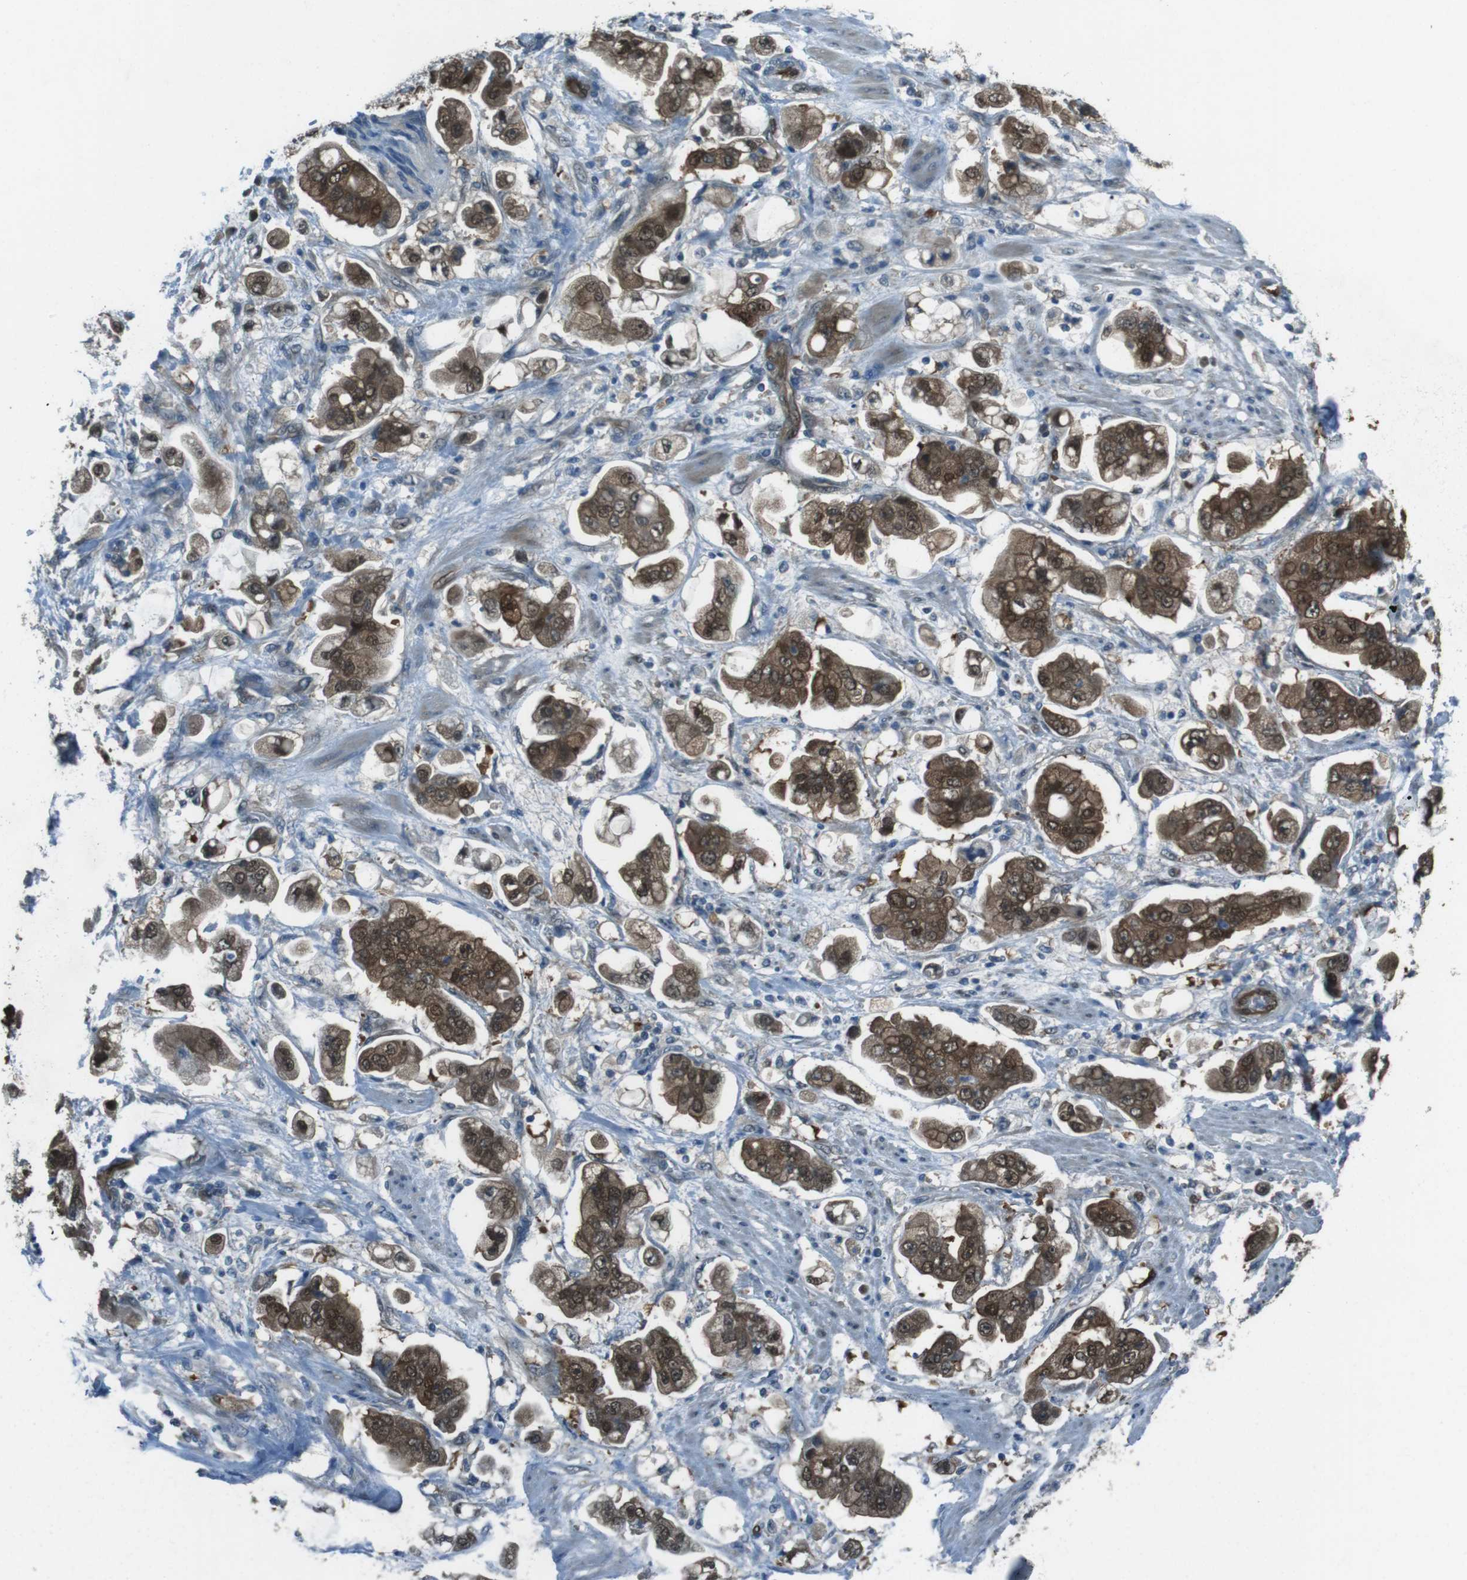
{"staining": {"intensity": "moderate", "quantity": ">75%", "location": "cytoplasmic/membranous,nuclear"}, "tissue": "stomach cancer", "cell_type": "Tumor cells", "image_type": "cancer", "snomed": [{"axis": "morphology", "description": "Adenocarcinoma, NOS"}, {"axis": "topography", "description": "Stomach"}], "caption": "Immunohistochemistry (IHC) photomicrograph of neoplastic tissue: stomach cancer stained using immunohistochemistry (IHC) reveals medium levels of moderate protein expression localized specifically in the cytoplasmic/membranous and nuclear of tumor cells, appearing as a cytoplasmic/membranous and nuclear brown color.", "gene": "MFAP3", "patient": {"sex": "male", "age": 62}}